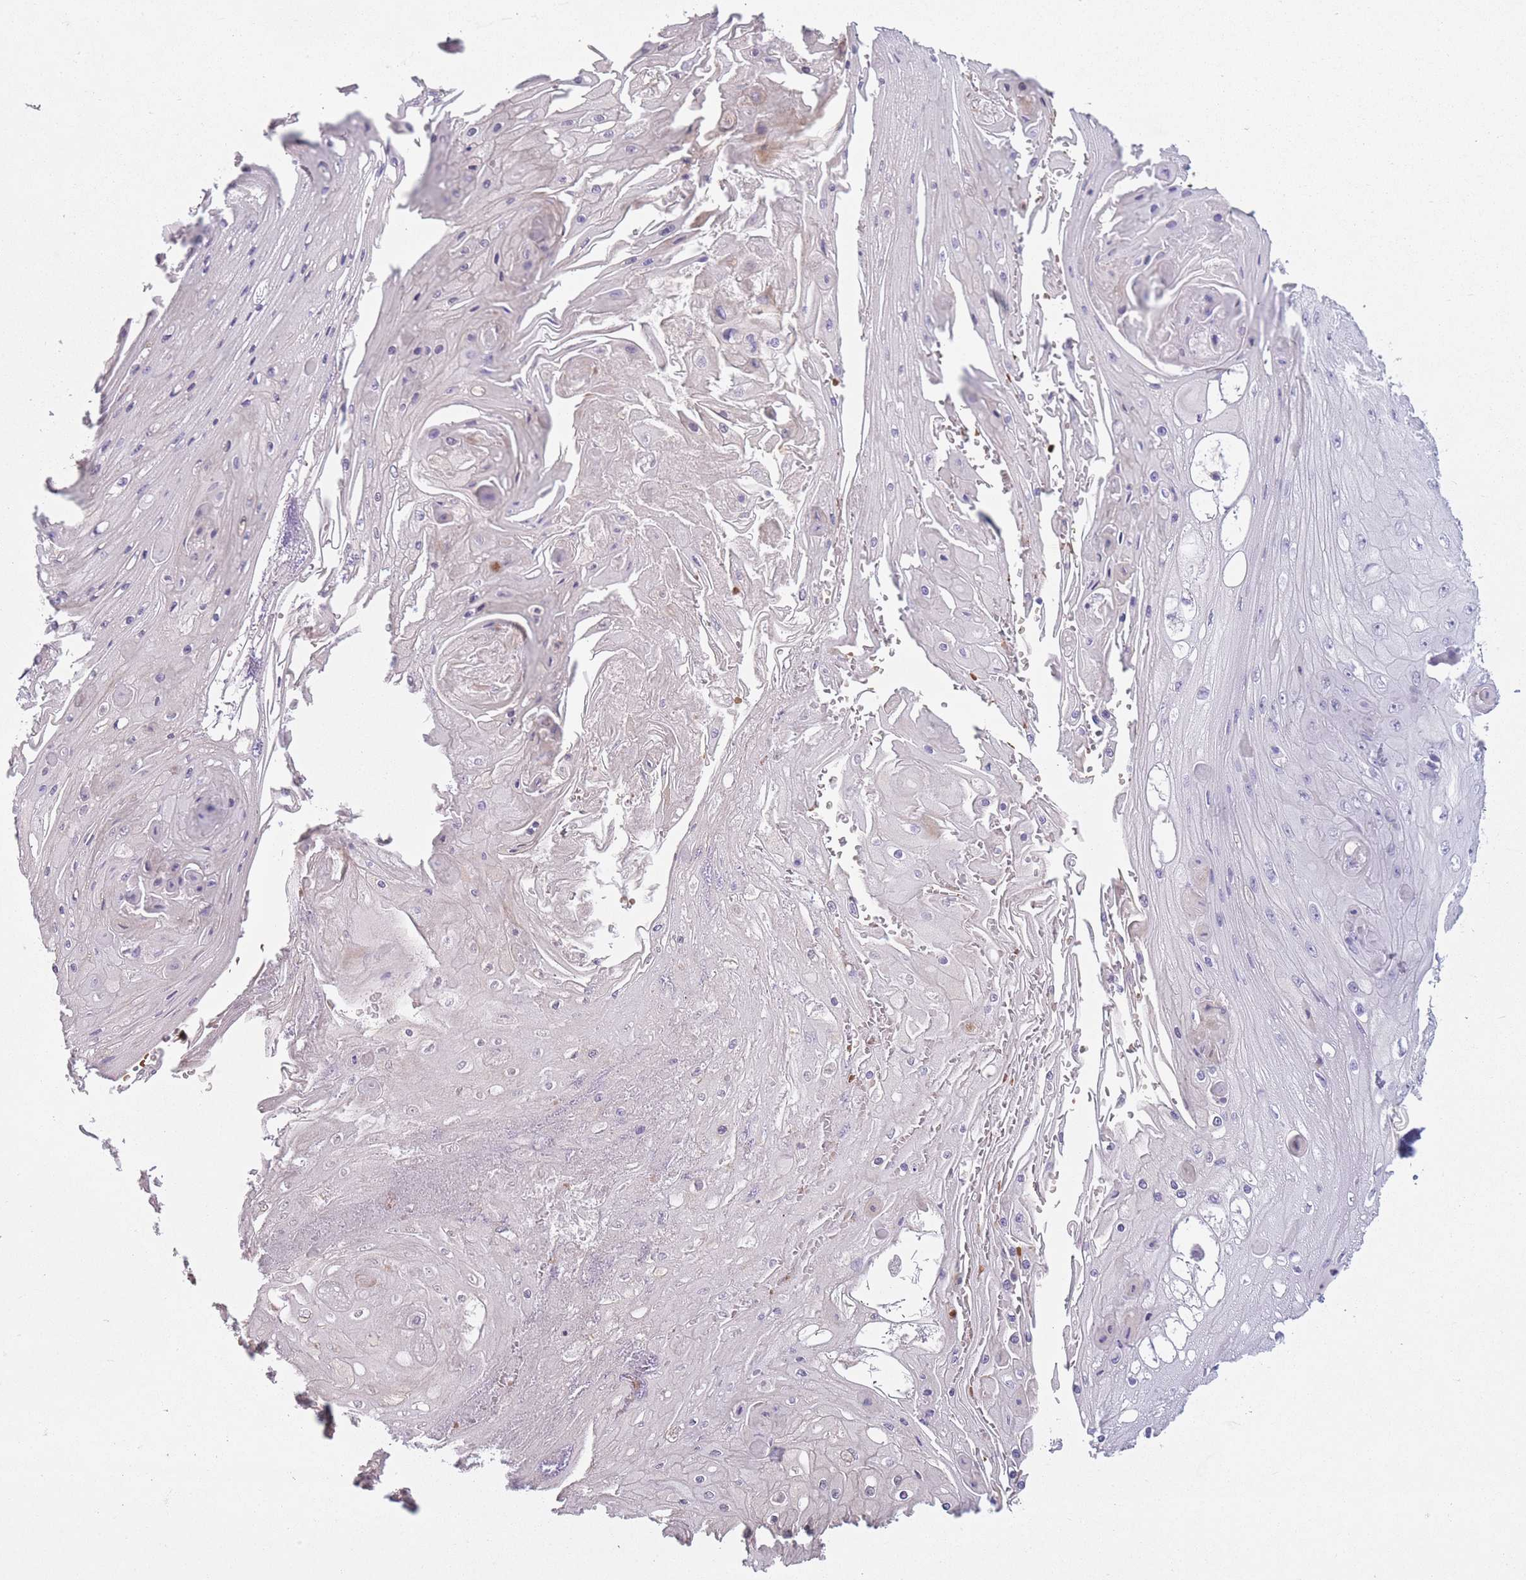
{"staining": {"intensity": "negative", "quantity": "none", "location": "none"}, "tissue": "skin cancer", "cell_type": "Tumor cells", "image_type": "cancer", "snomed": [{"axis": "morphology", "description": "Squamous cell carcinoma, NOS"}, {"axis": "topography", "description": "Skin"}], "caption": "This is an immunohistochemistry (IHC) photomicrograph of human skin cancer (squamous cell carcinoma). There is no staining in tumor cells.", "gene": "OR7C1", "patient": {"sex": "male", "age": 70}}